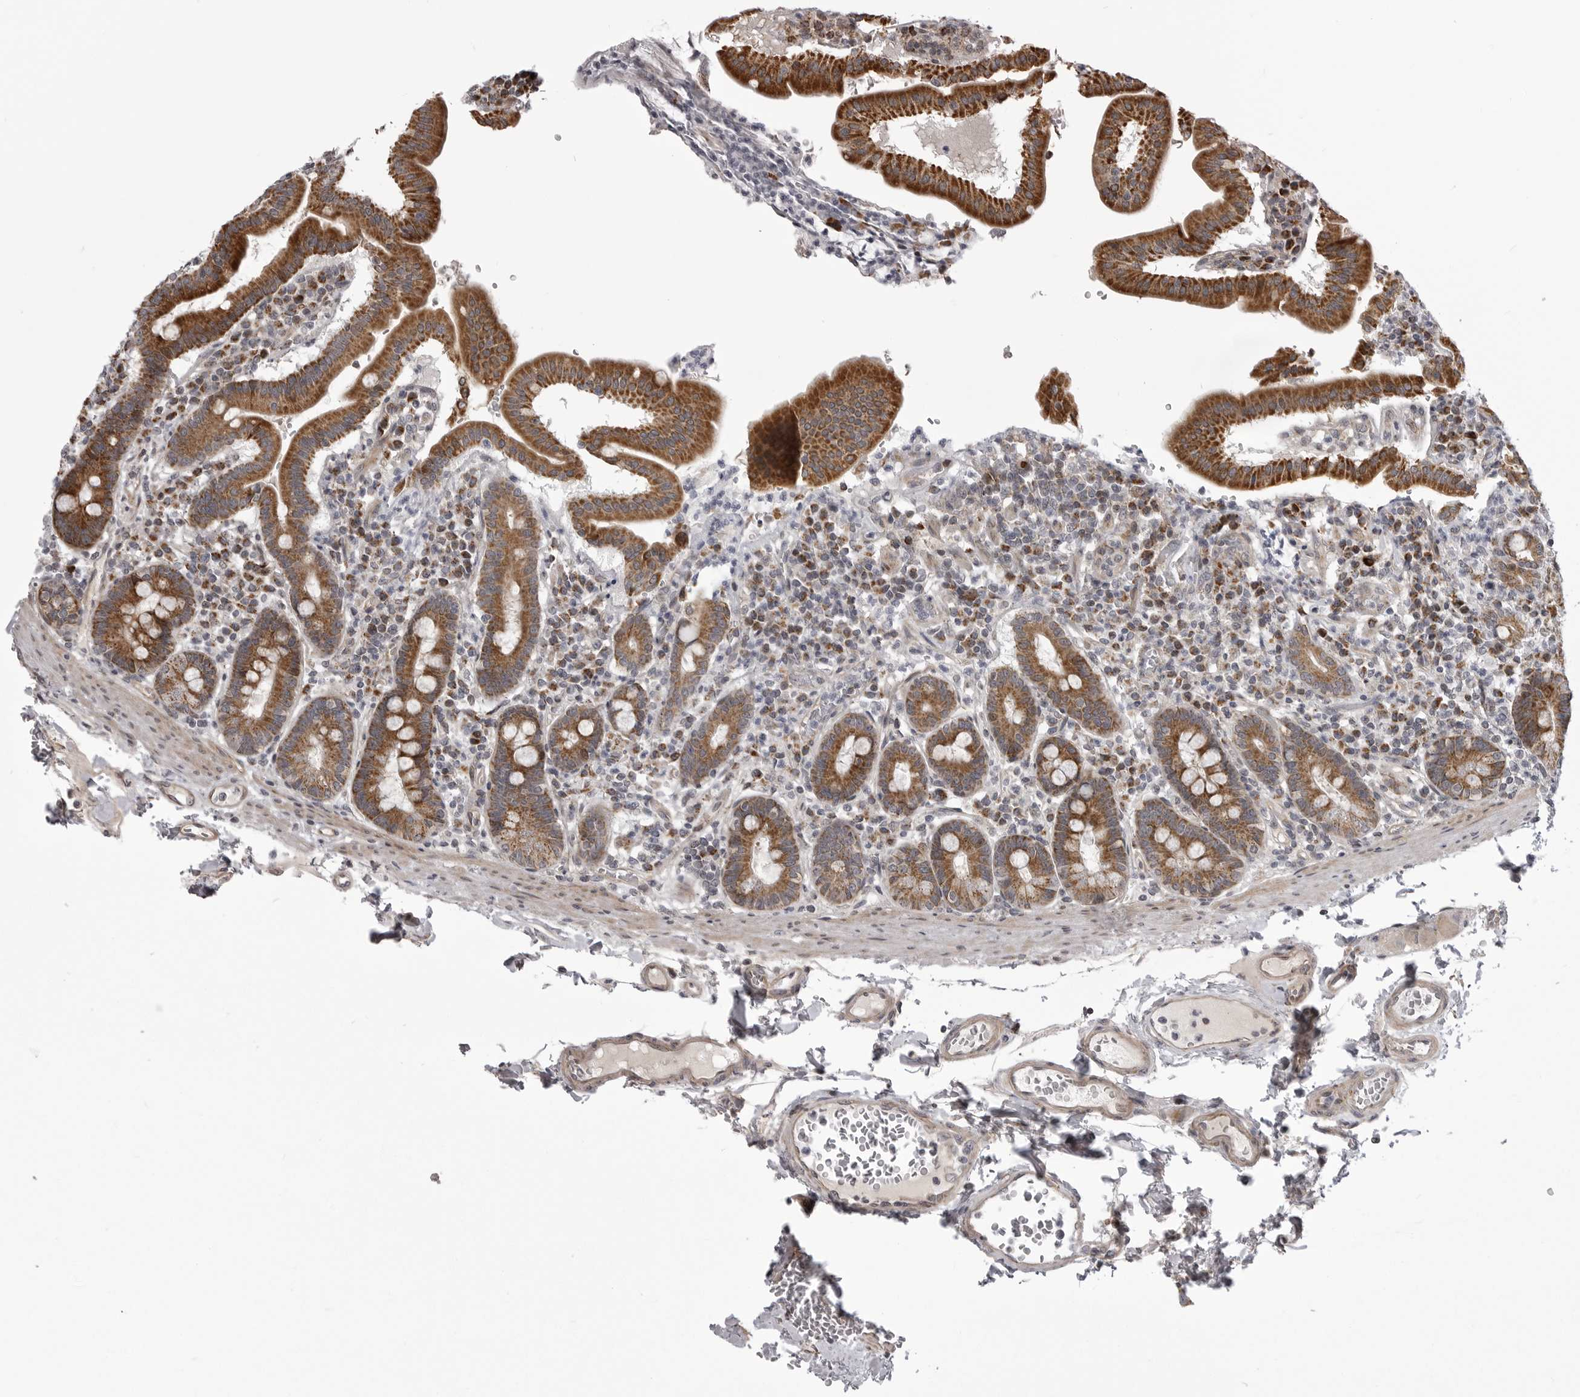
{"staining": {"intensity": "strong", "quantity": ">75%", "location": "cytoplasmic/membranous"}, "tissue": "duodenum", "cell_type": "Glandular cells", "image_type": "normal", "snomed": [{"axis": "morphology", "description": "Normal tissue, NOS"}, {"axis": "morphology", "description": "Adenocarcinoma, NOS"}, {"axis": "topography", "description": "Pancreas"}, {"axis": "topography", "description": "Duodenum"}], "caption": "This histopathology image exhibits immunohistochemistry staining of benign human duodenum, with high strong cytoplasmic/membranous staining in approximately >75% of glandular cells.", "gene": "TMPRSS11F", "patient": {"sex": "male", "age": 50}}